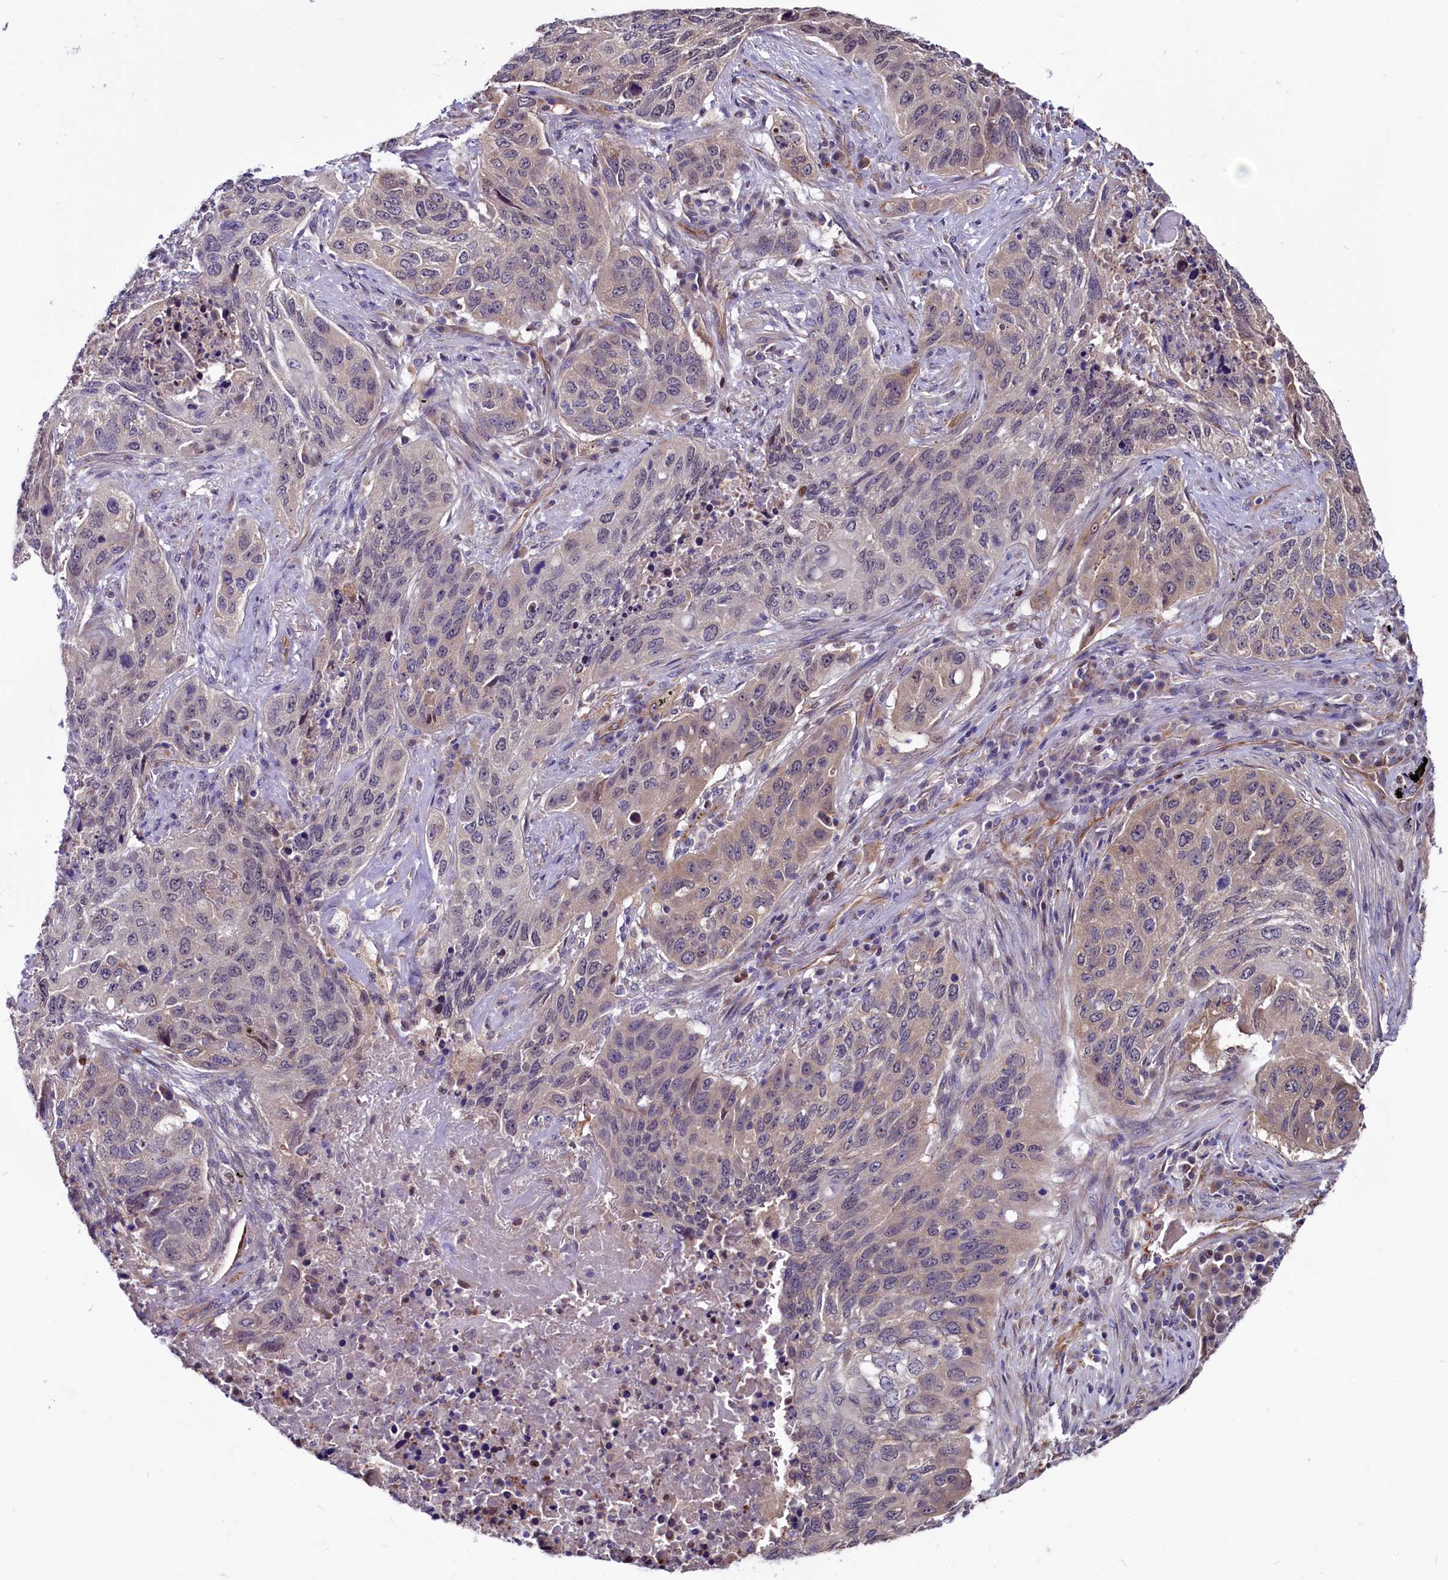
{"staining": {"intensity": "weak", "quantity": "25%-75%", "location": "cytoplasmic/membranous"}, "tissue": "lung cancer", "cell_type": "Tumor cells", "image_type": "cancer", "snomed": [{"axis": "morphology", "description": "Squamous cell carcinoma, NOS"}, {"axis": "topography", "description": "Lung"}], "caption": "An IHC micrograph of neoplastic tissue is shown. Protein staining in brown labels weak cytoplasmic/membranous positivity in squamous cell carcinoma (lung) within tumor cells. (DAB IHC, brown staining for protein, blue staining for nuclei).", "gene": "PDILT", "patient": {"sex": "female", "age": 63}}